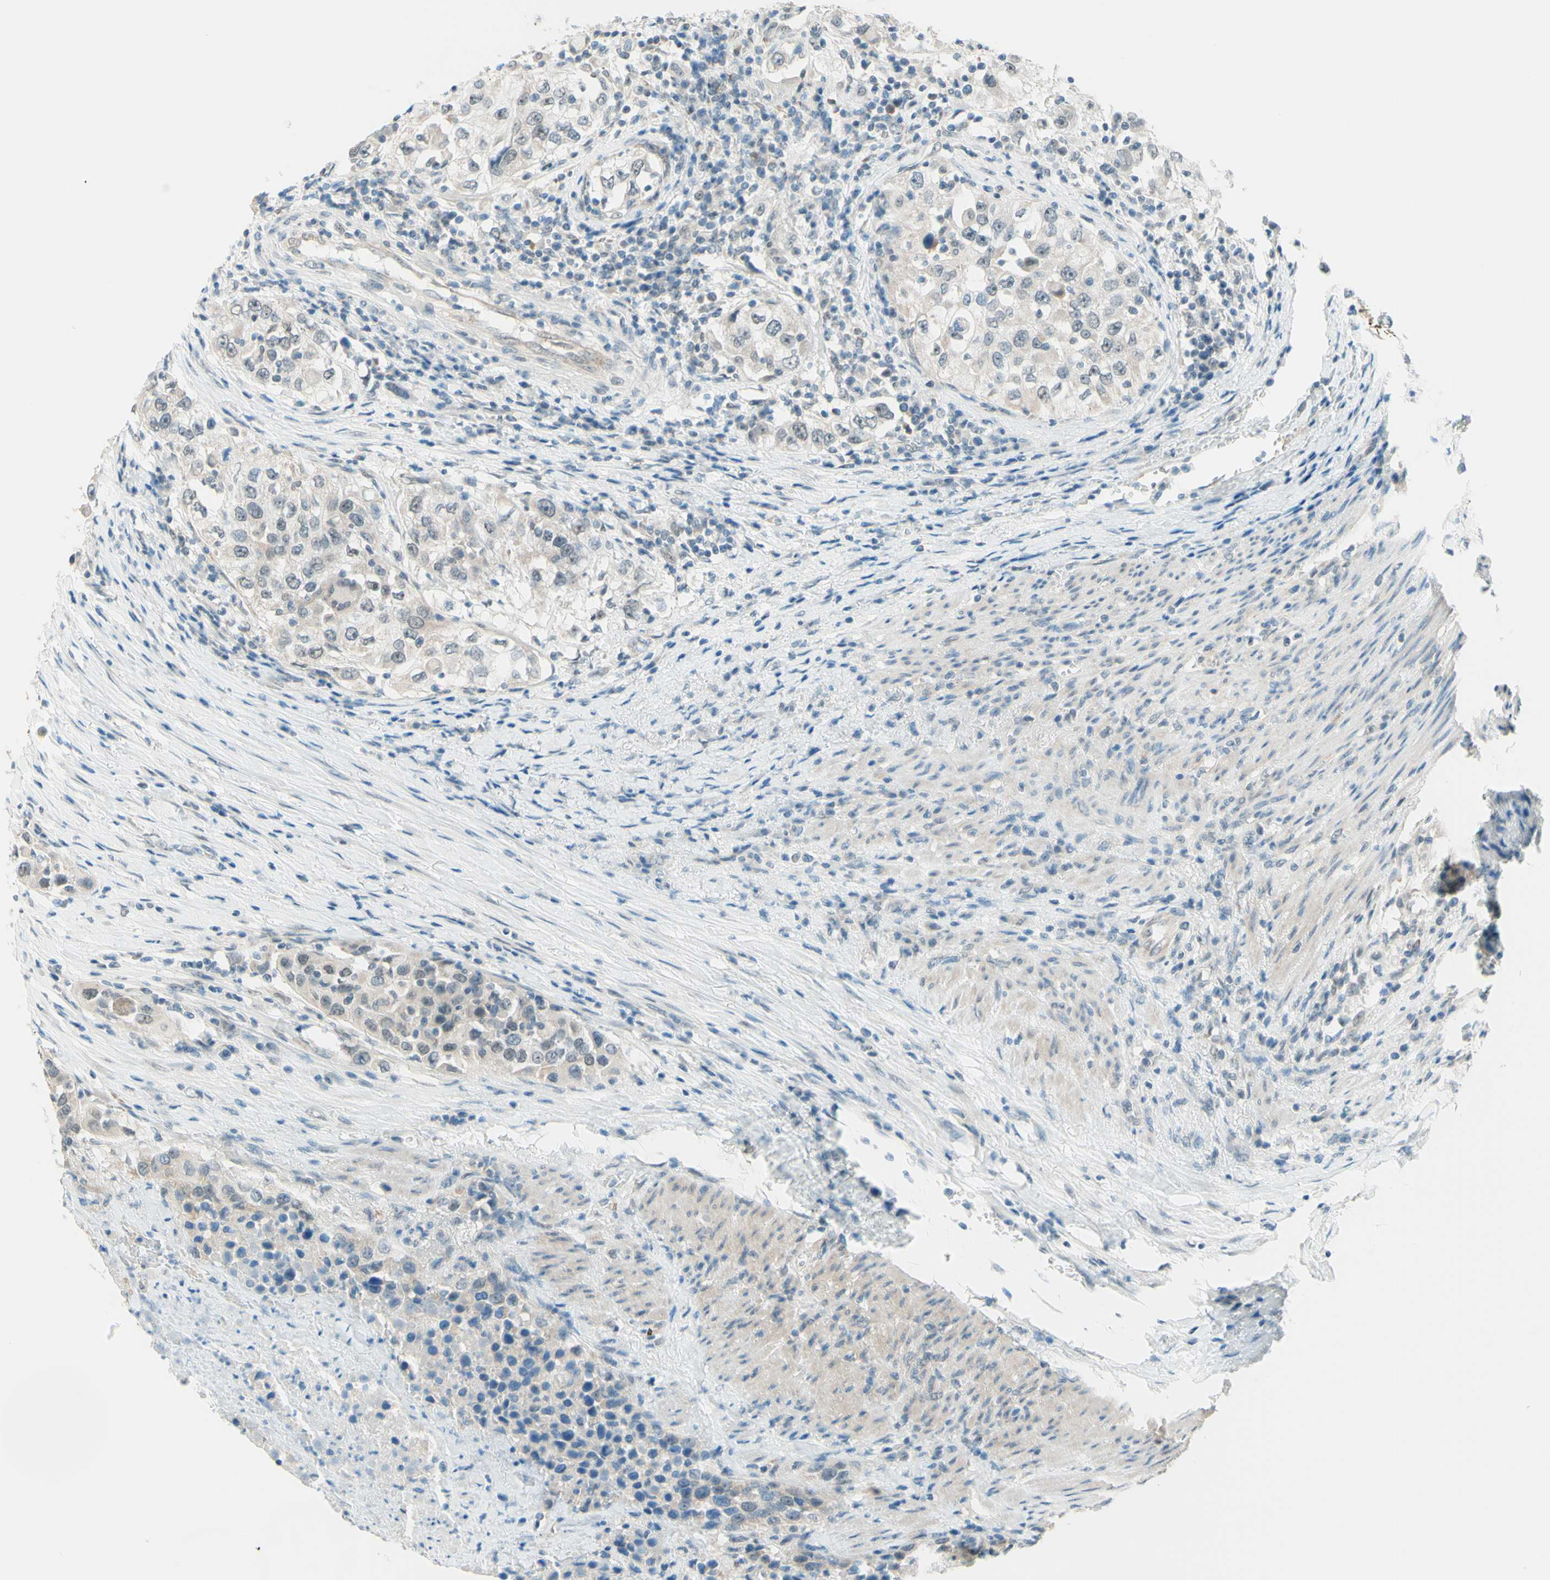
{"staining": {"intensity": "weak", "quantity": "<25%", "location": "nuclear"}, "tissue": "urothelial cancer", "cell_type": "Tumor cells", "image_type": "cancer", "snomed": [{"axis": "morphology", "description": "Urothelial carcinoma, High grade"}, {"axis": "topography", "description": "Urinary bladder"}], "caption": "A high-resolution image shows immunohistochemistry staining of urothelial cancer, which shows no significant expression in tumor cells. Nuclei are stained in blue.", "gene": "JPH1", "patient": {"sex": "female", "age": 80}}